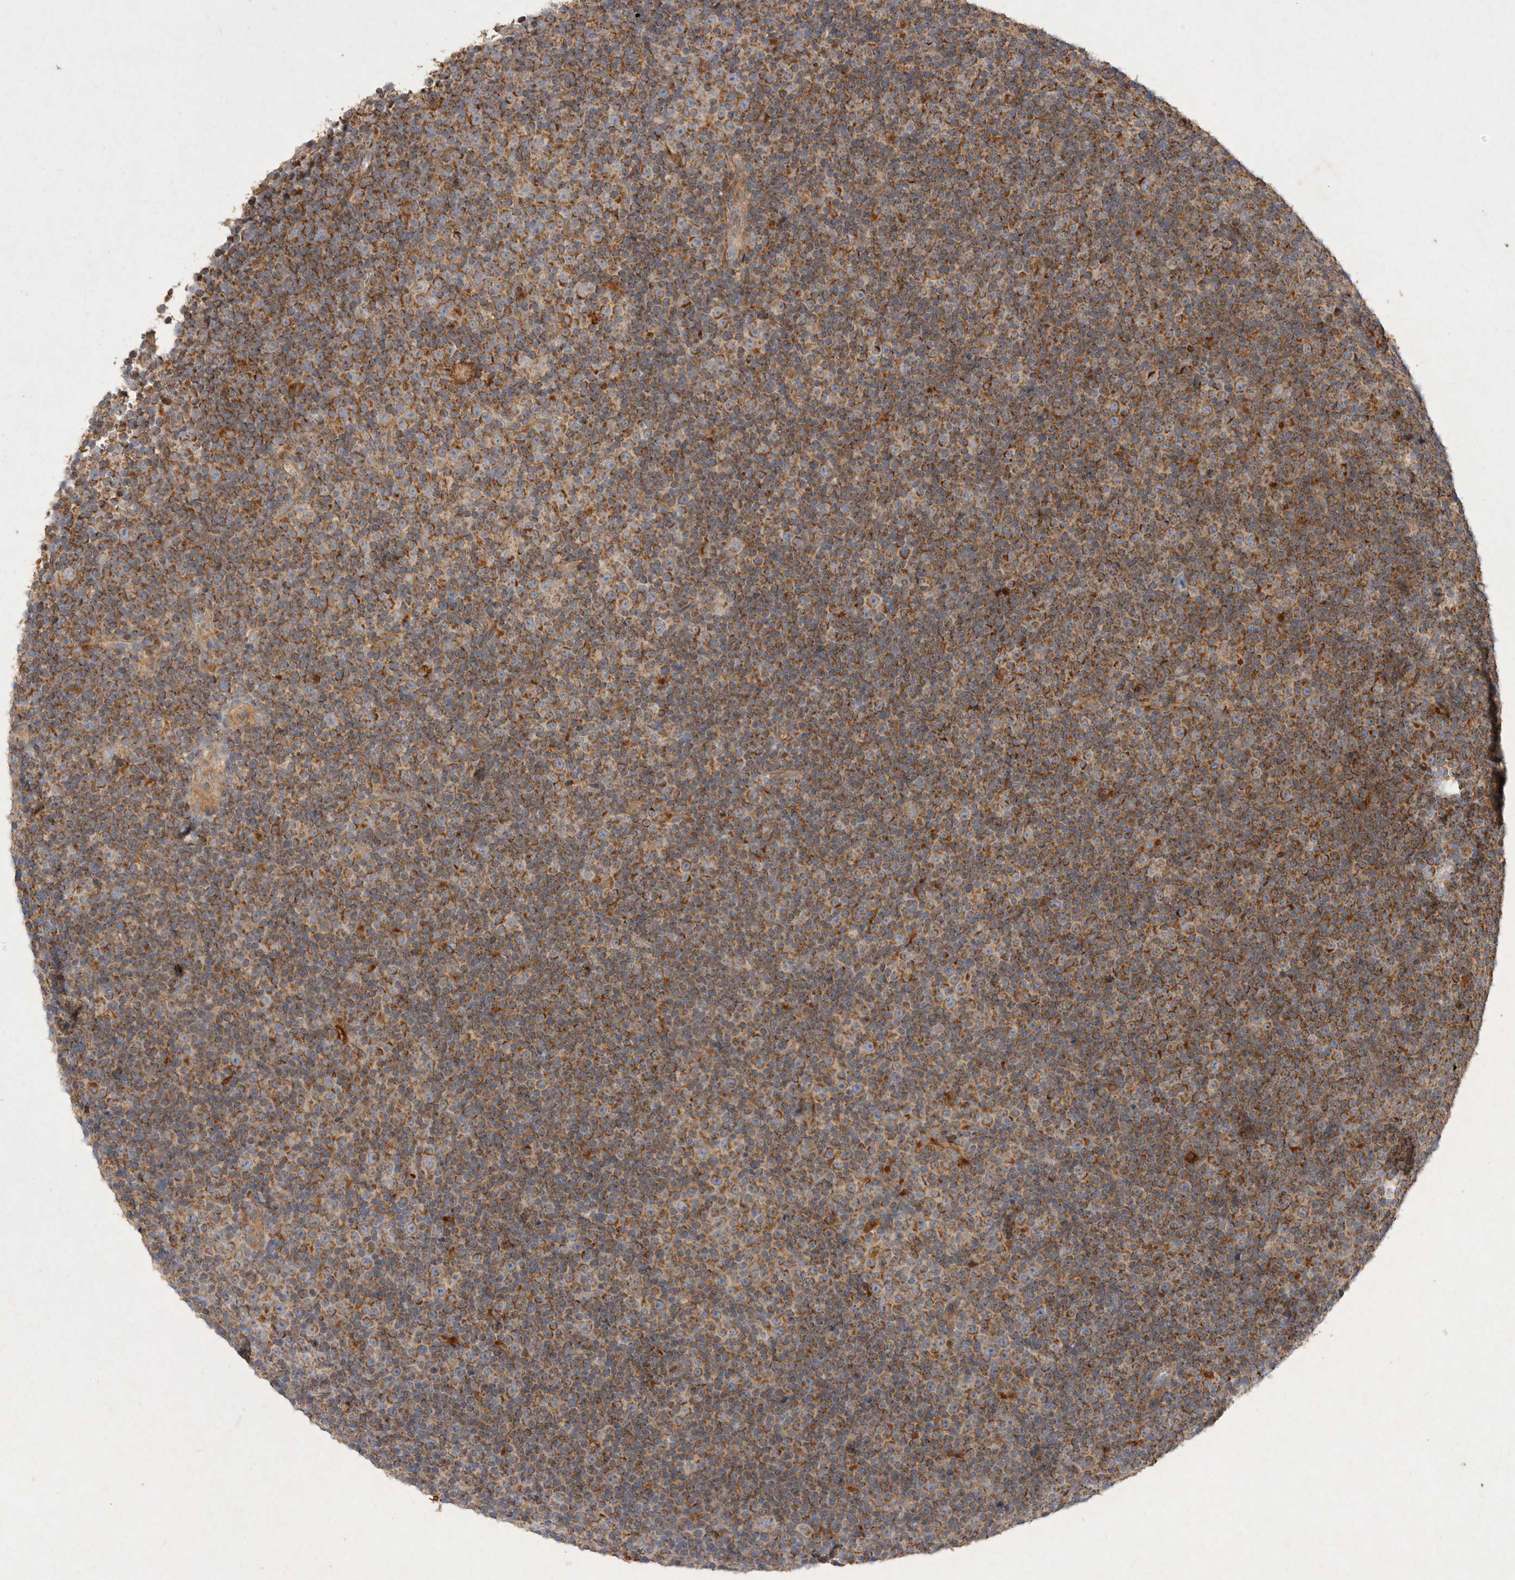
{"staining": {"intensity": "moderate", "quantity": ">75%", "location": "cytoplasmic/membranous"}, "tissue": "lymphoma", "cell_type": "Tumor cells", "image_type": "cancer", "snomed": [{"axis": "morphology", "description": "Malignant lymphoma, non-Hodgkin's type, Low grade"}, {"axis": "topography", "description": "Lymph node"}], "caption": "IHC micrograph of human malignant lymphoma, non-Hodgkin's type (low-grade) stained for a protein (brown), which exhibits medium levels of moderate cytoplasmic/membranous positivity in approximately >75% of tumor cells.", "gene": "MRPL41", "patient": {"sex": "female", "age": 67}}